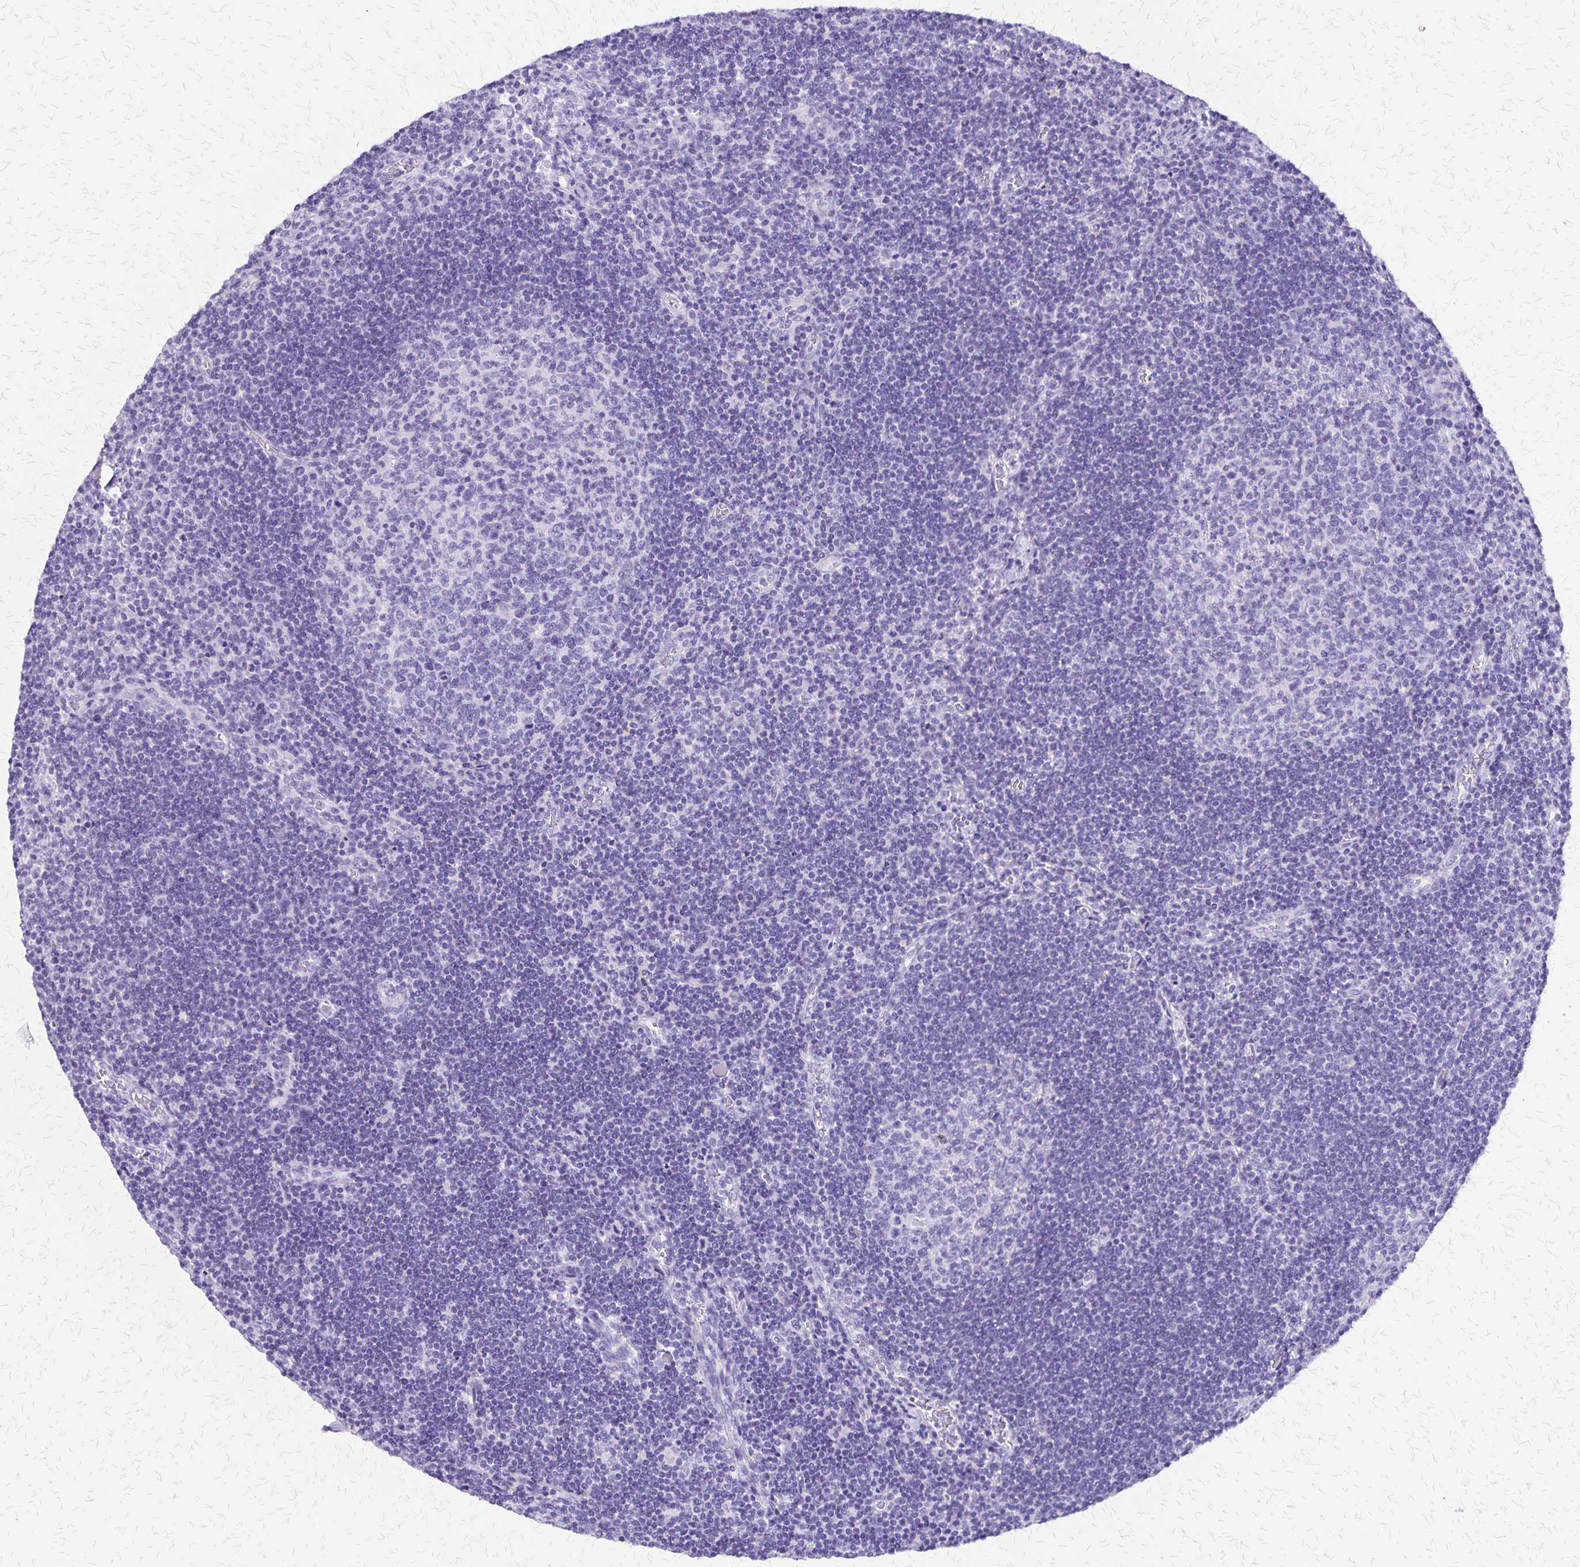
{"staining": {"intensity": "negative", "quantity": "none", "location": "none"}, "tissue": "lymph node", "cell_type": "Germinal center cells", "image_type": "normal", "snomed": [{"axis": "morphology", "description": "Normal tissue, NOS"}, {"axis": "topography", "description": "Lymph node"}], "caption": "An immunohistochemistry (IHC) image of normal lymph node is shown. There is no staining in germinal center cells of lymph node. (DAB IHC with hematoxylin counter stain).", "gene": "SLC13A2", "patient": {"sex": "male", "age": 67}}